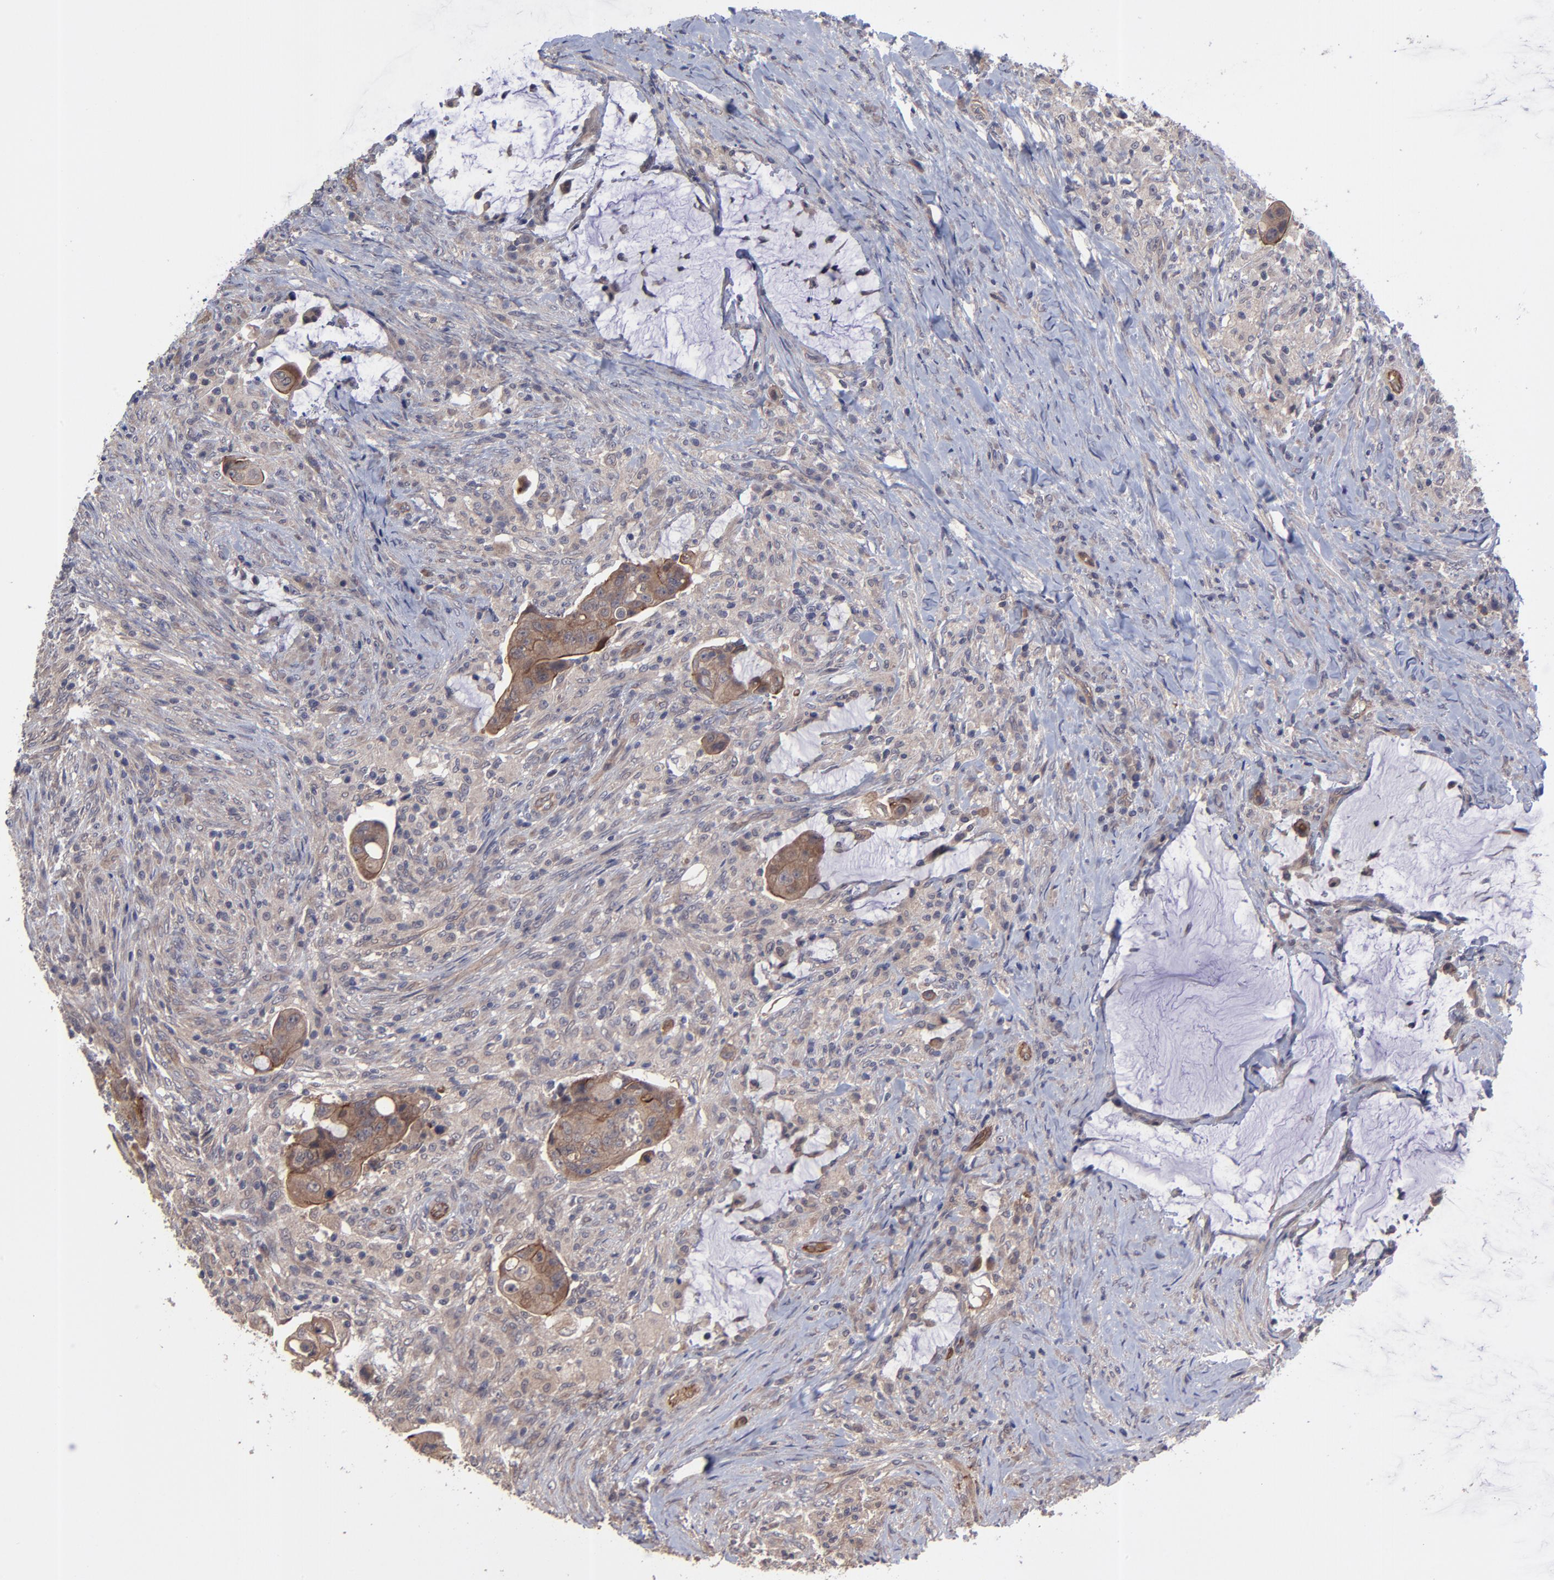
{"staining": {"intensity": "moderate", "quantity": ">75%", "location": "cytoplasmic/membranous"}, "tissue": "colorectal cancer", "cell_type": "Tumor cells", "image_type": "cancer", "snomed": [{"axis": "morphology", "description": "Adenocarcinoma, NOS"}, {"axis": "topography", "description": "Rectum"}], "caption": "Moderate cytoplasmic/membranous staining is seen in approximately >75% of tumor cells in adenocarcinoma (colorectal).", "gene": "ZNF780B", "patient": {"sex": "female", "age": 71}}